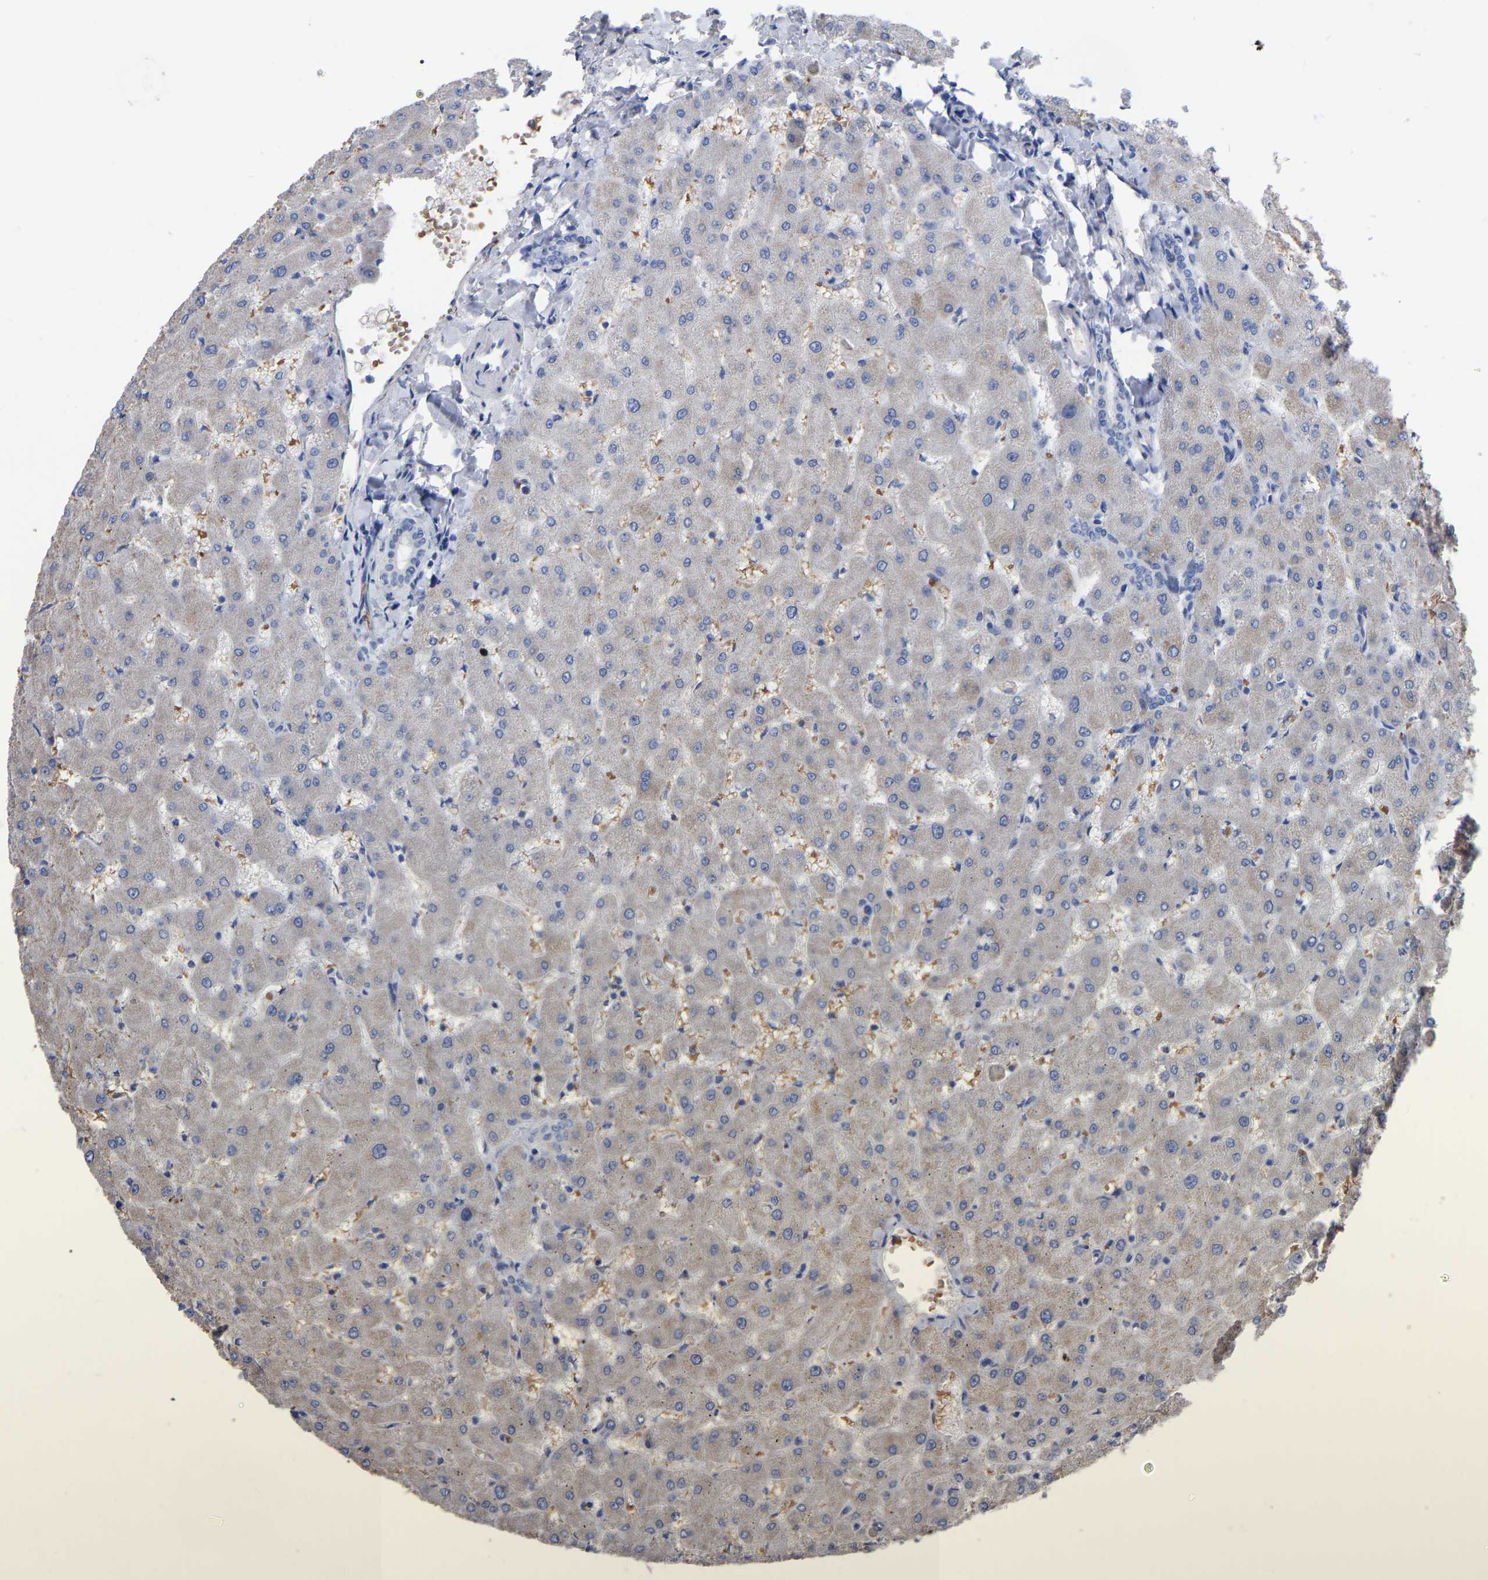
{"staining": {"intensity": "negative", "quantity": "none", "location": "none"}, "tissue": "liver", "cell_type": "Cholangiocytes", "image_type": "normal", "snomed": [{"axis": "morphology", "description": "Normal tissue, NOS"}, {"axis": "topography", "description": "Liver"}], "caption": "There is no significant staining in cholangiocytes of liver. (Brightfield microscopy of DAB (3,3'-diaminobenzidine) immunohistochemistry at high magnification).", "gene": "GDF3", "patient": {"sex": "female", "age": 63}}